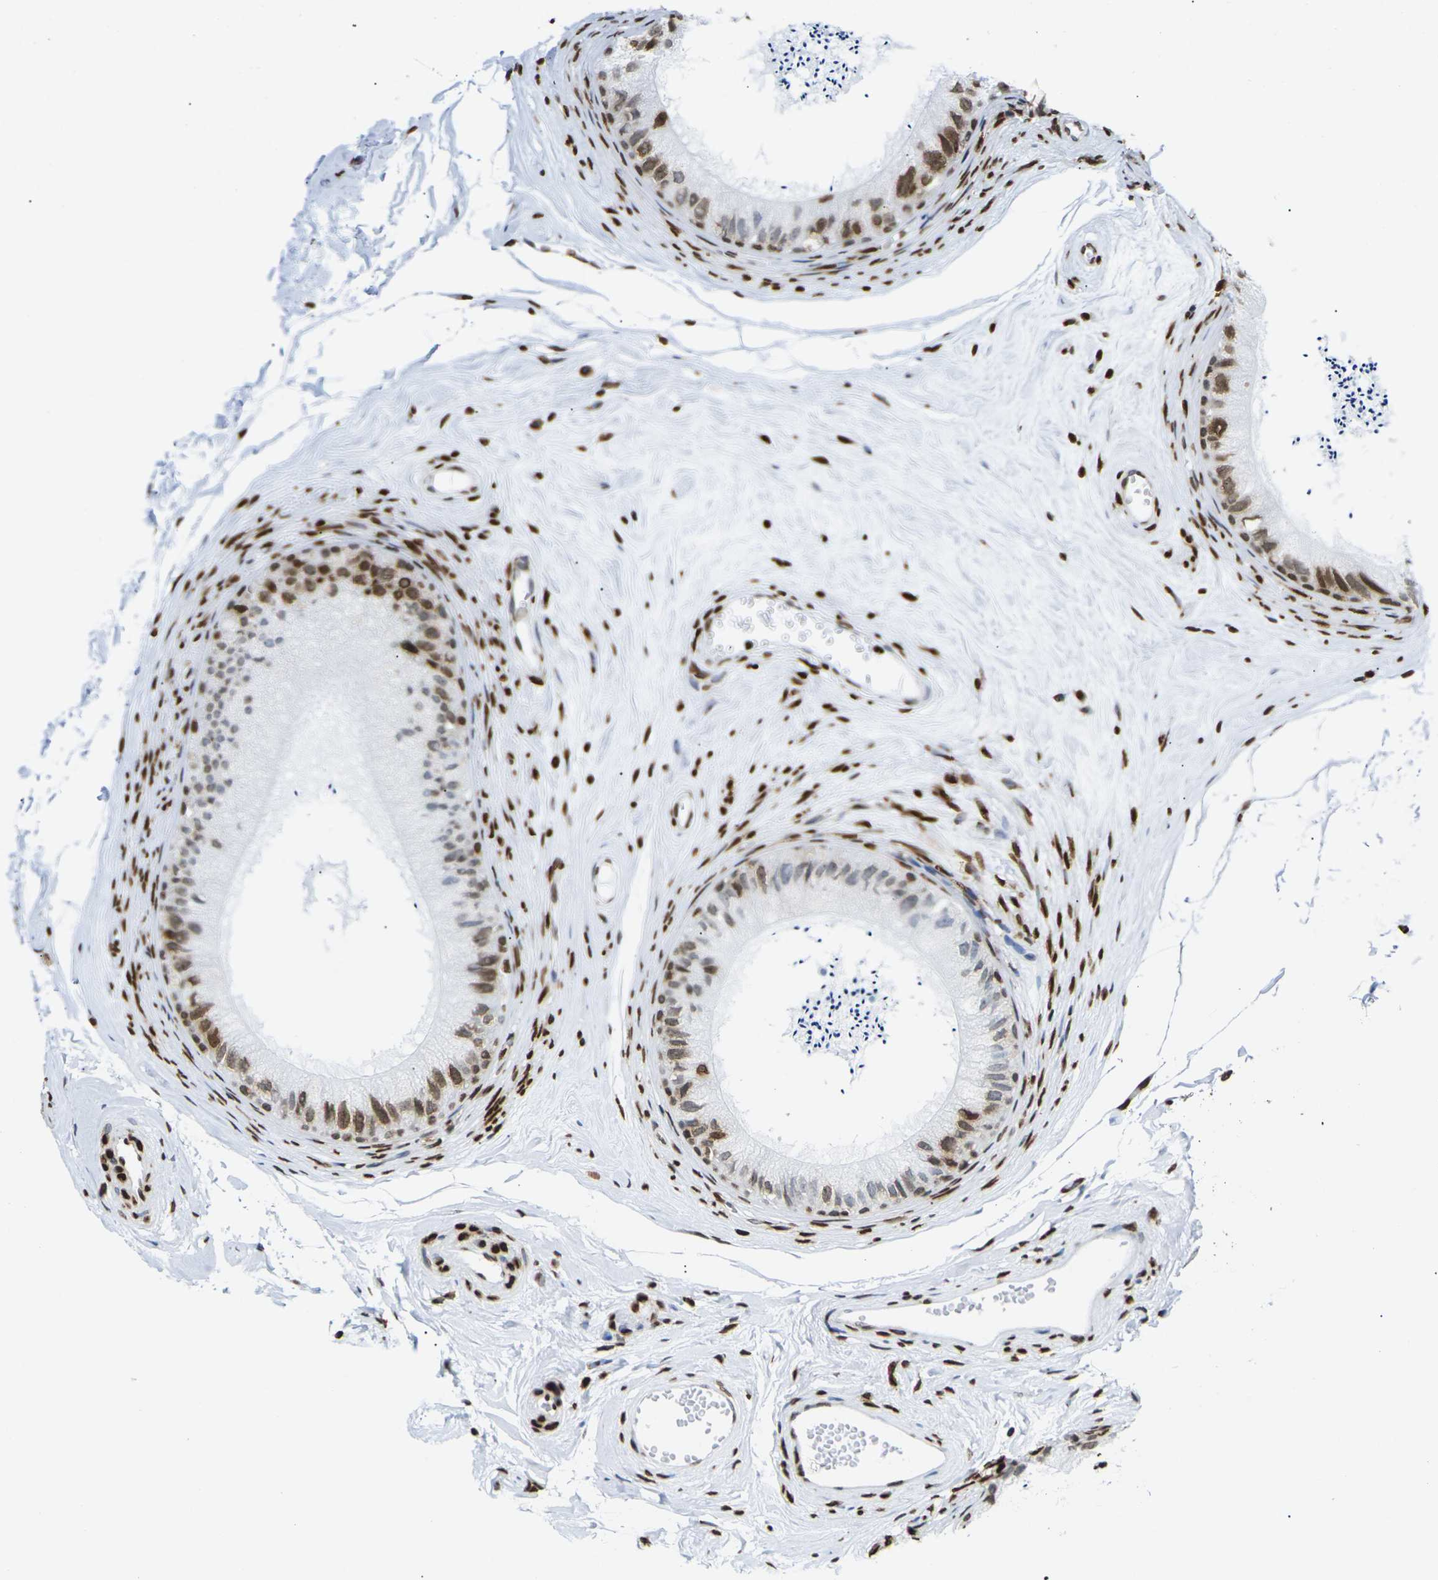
{"staining": {"intensity": "strong", "quantity": "25%-75%", "location": "nuclear"}, "tissue": "epididymis", "cell_type": "Glandular cells", "image_type": "normal", "snomed": [{"axis": "morphology", "description": "Normal tissue, NOS"}, {"axis": "topography", "description": "Epididymis"}], "caption": "Epididymis stained with IHC reveals strong nuclear staining in about 25%-75% of glandular cells.", "gene": "H2AC21", "patient": {"sex": "male", "age": 56}}